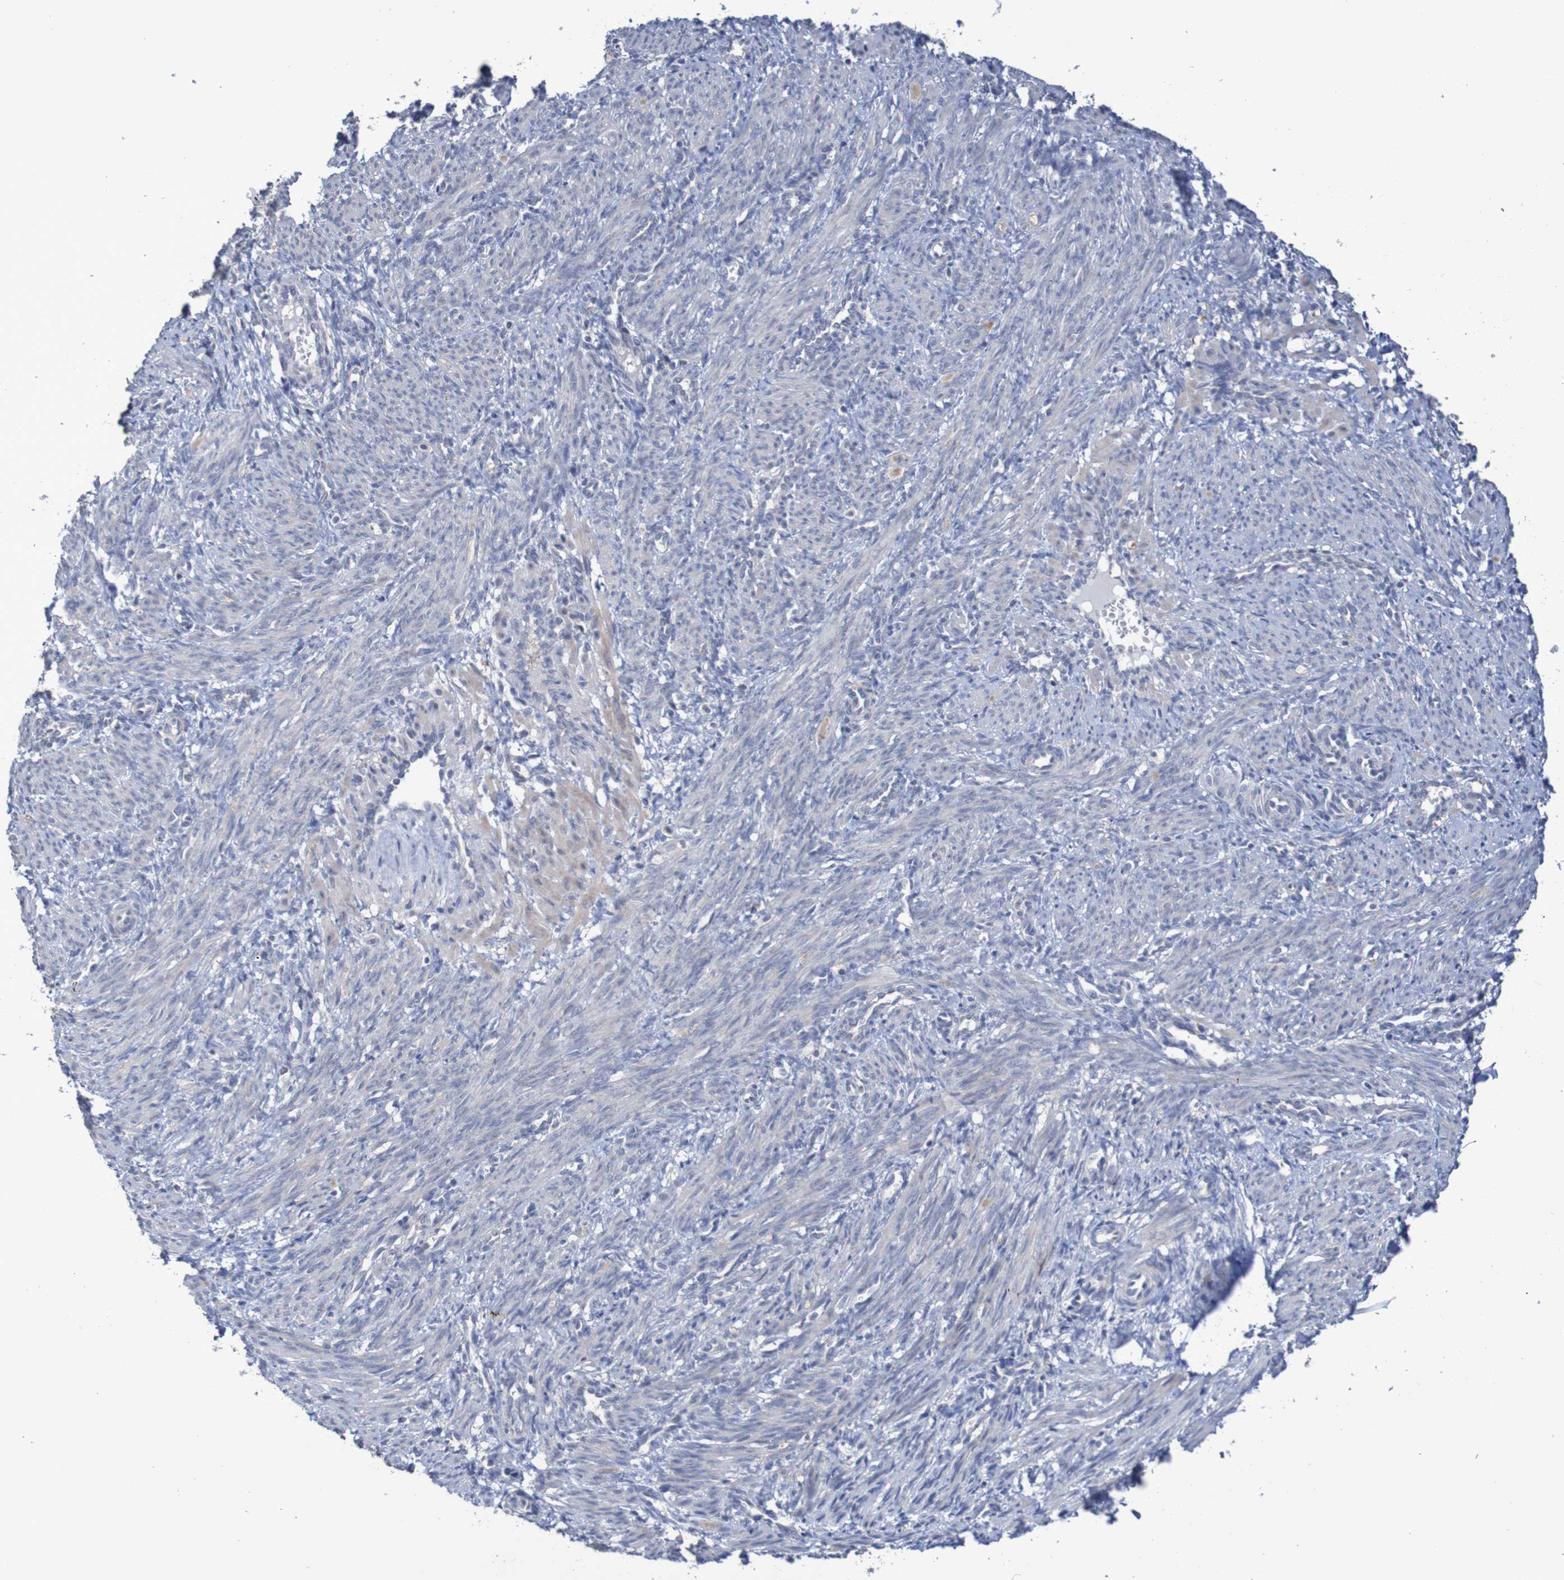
{"staining": {"intensity": "negative", "quantity": "none", "location": "none"}, "tissue": "smooth muscle", "cell_type": "Smooth muscle cells", "image_type": "normal", "snomed": [{"axis": "morphology", "description": "Normal tissue, NOS"}, {"axis": "topography", "description": "Endometrium"}], "caption": "Immunohistochemistry histopathology image of unremarkable smooth muscle stained for a protein (brown), which shows no expression in smooth muscle cells.", "gene": "C3orf18", "patient": {"sex": "female", "age": 33}}